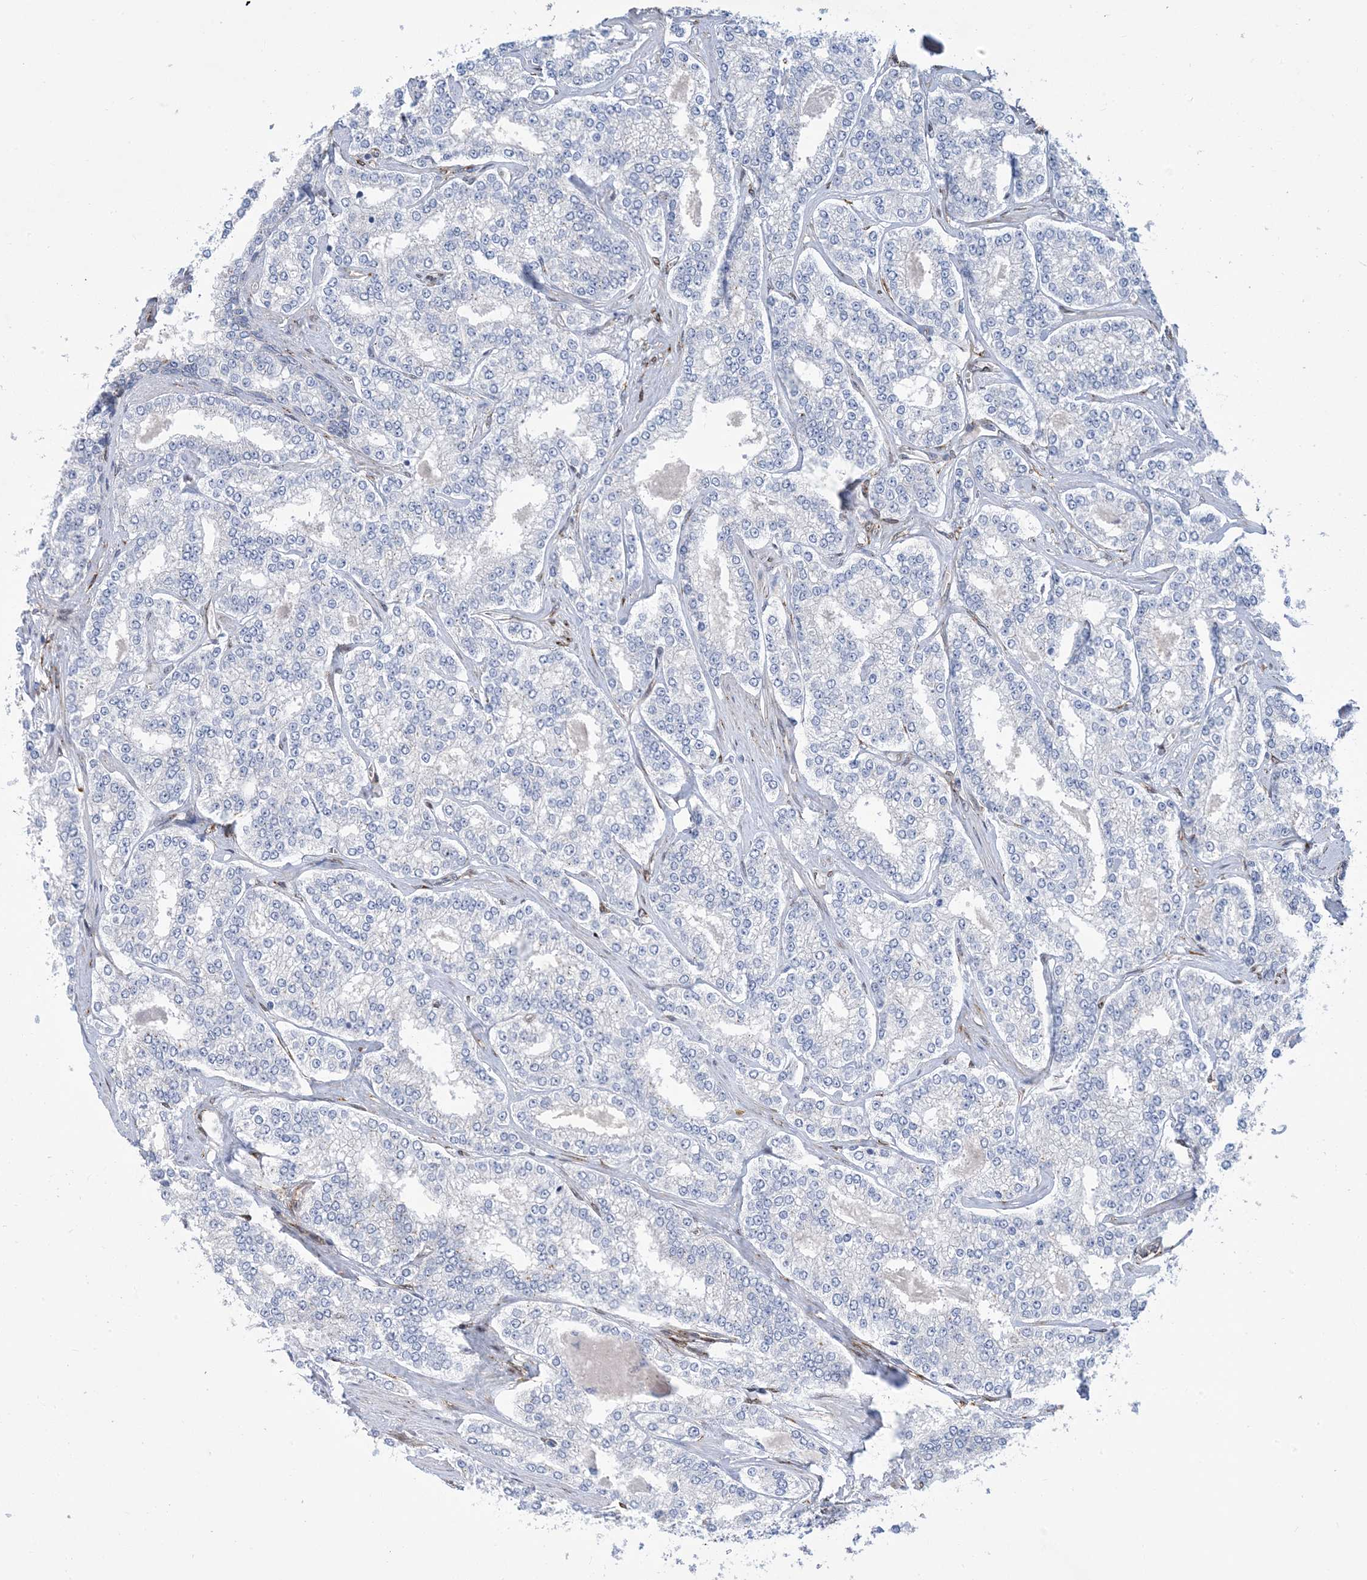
{"staining": {"intensity": "negative", "quantity": "none", "location": "none"}, "tissue": "prostate cancer", "cell_type": "Tumor cells", "image_type": "cancer", "snomed": [{"axis": "morphology", "description": "Normal tissue, NOS"}, {"axis": "morphology", "description": "Adenocarcinoma, High grade"}, {"axis": "topography", "description": "Prostate"}], "caption": "Prostate adenocarcinoma (high-grade) stained for a protein using immunohistochemistry displays no expression tumor cells.", "gene": "RBMS3", "patient": {"sex": "male", "age": 83}}